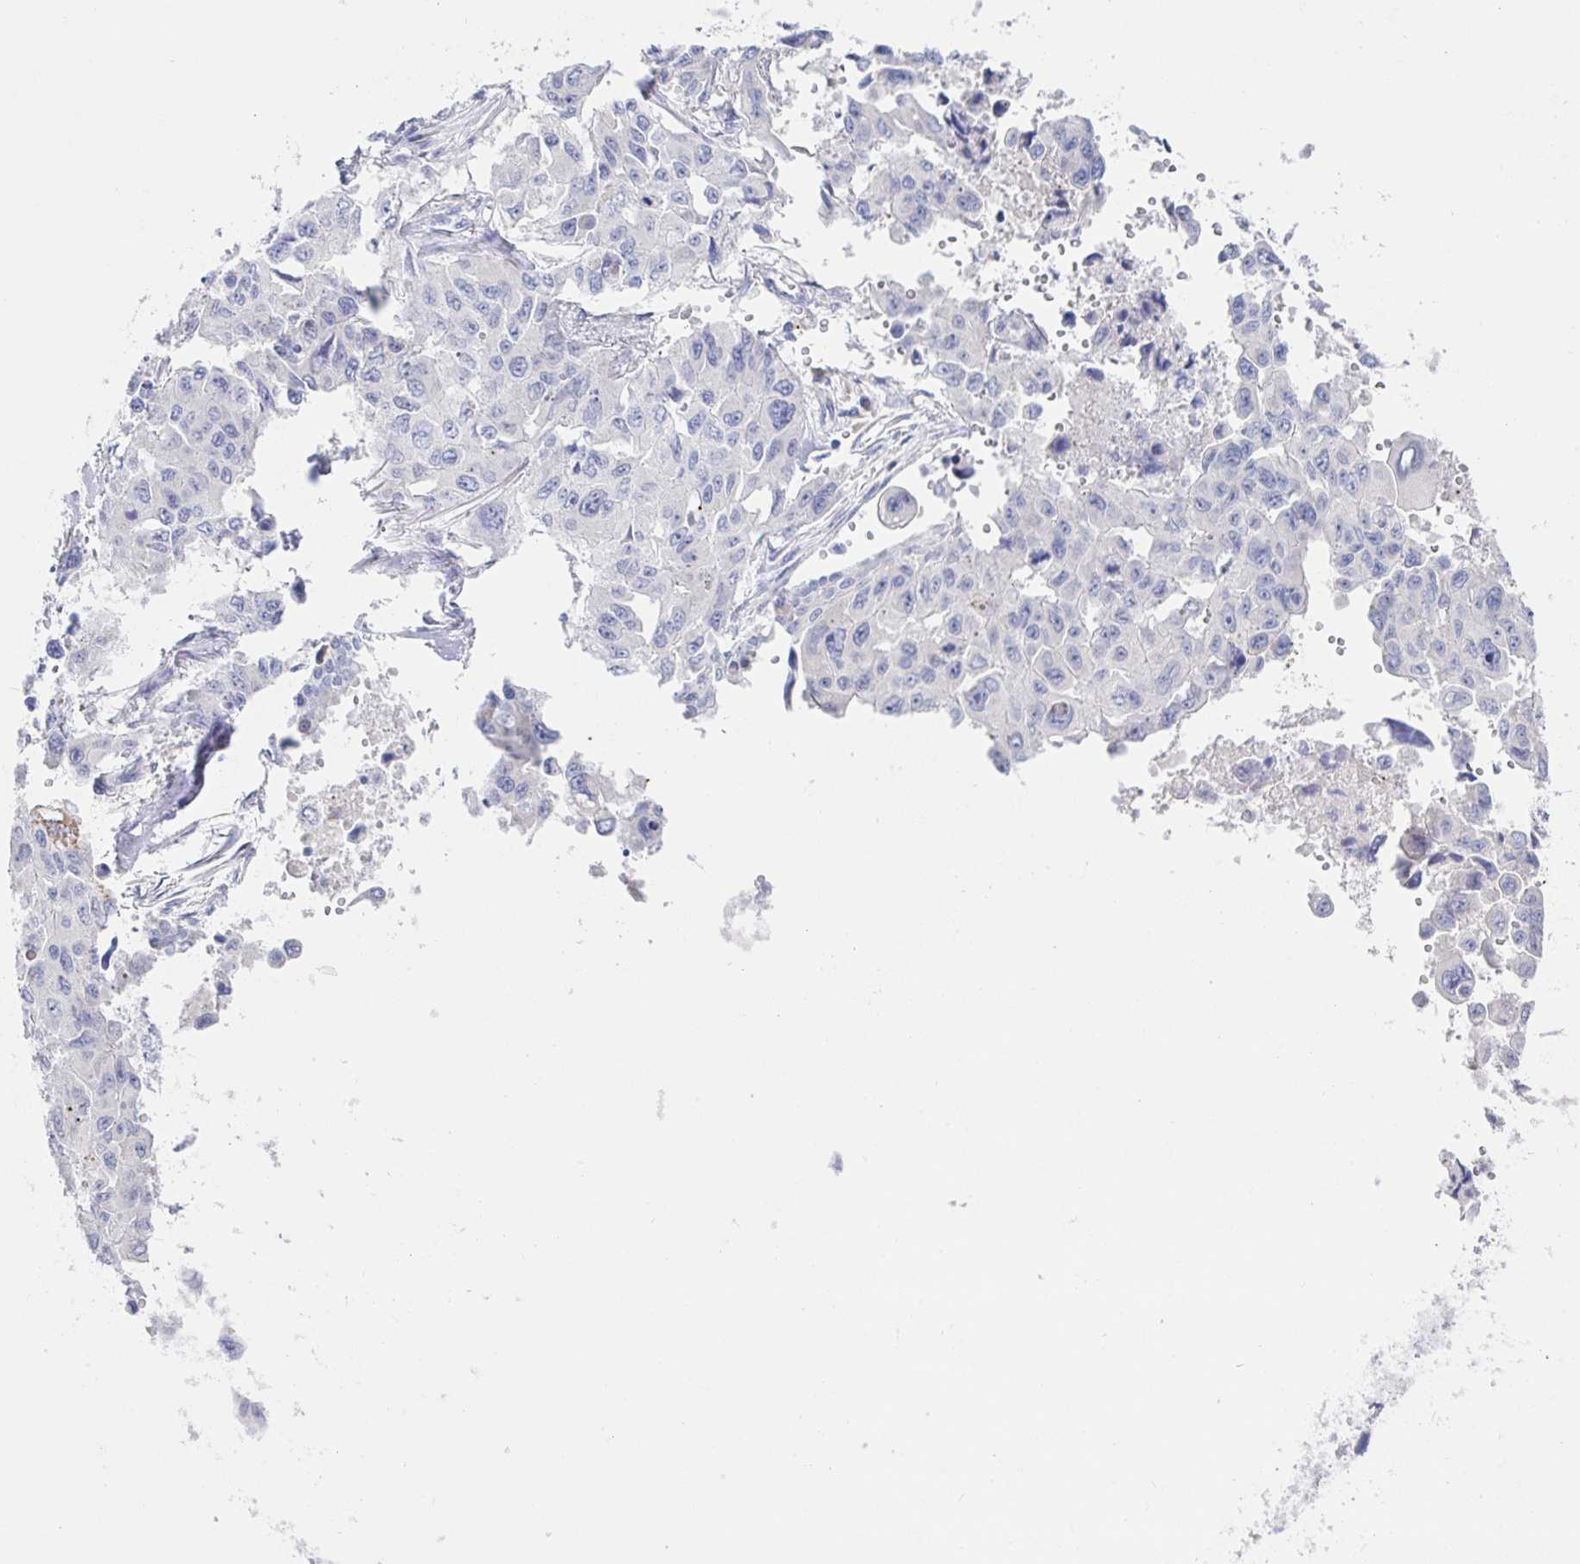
{"staining": {"intensity": "negative", "quantity": "none", "location": "none"}, "tissue": "lung cancer", "cell_type": "Tumor cells", "image_type": "cancer", "snomed": [{"axis": "morphology", "description": "Adenocarcinoma, NOS"}, {"axis": "topography", "description": "Lung"}], "caption": "A micrograph of human lung cancer is negative for staining in tumor cells.", "gene": "SIAH3", "patient": {"sex": "male", "age": 64}}